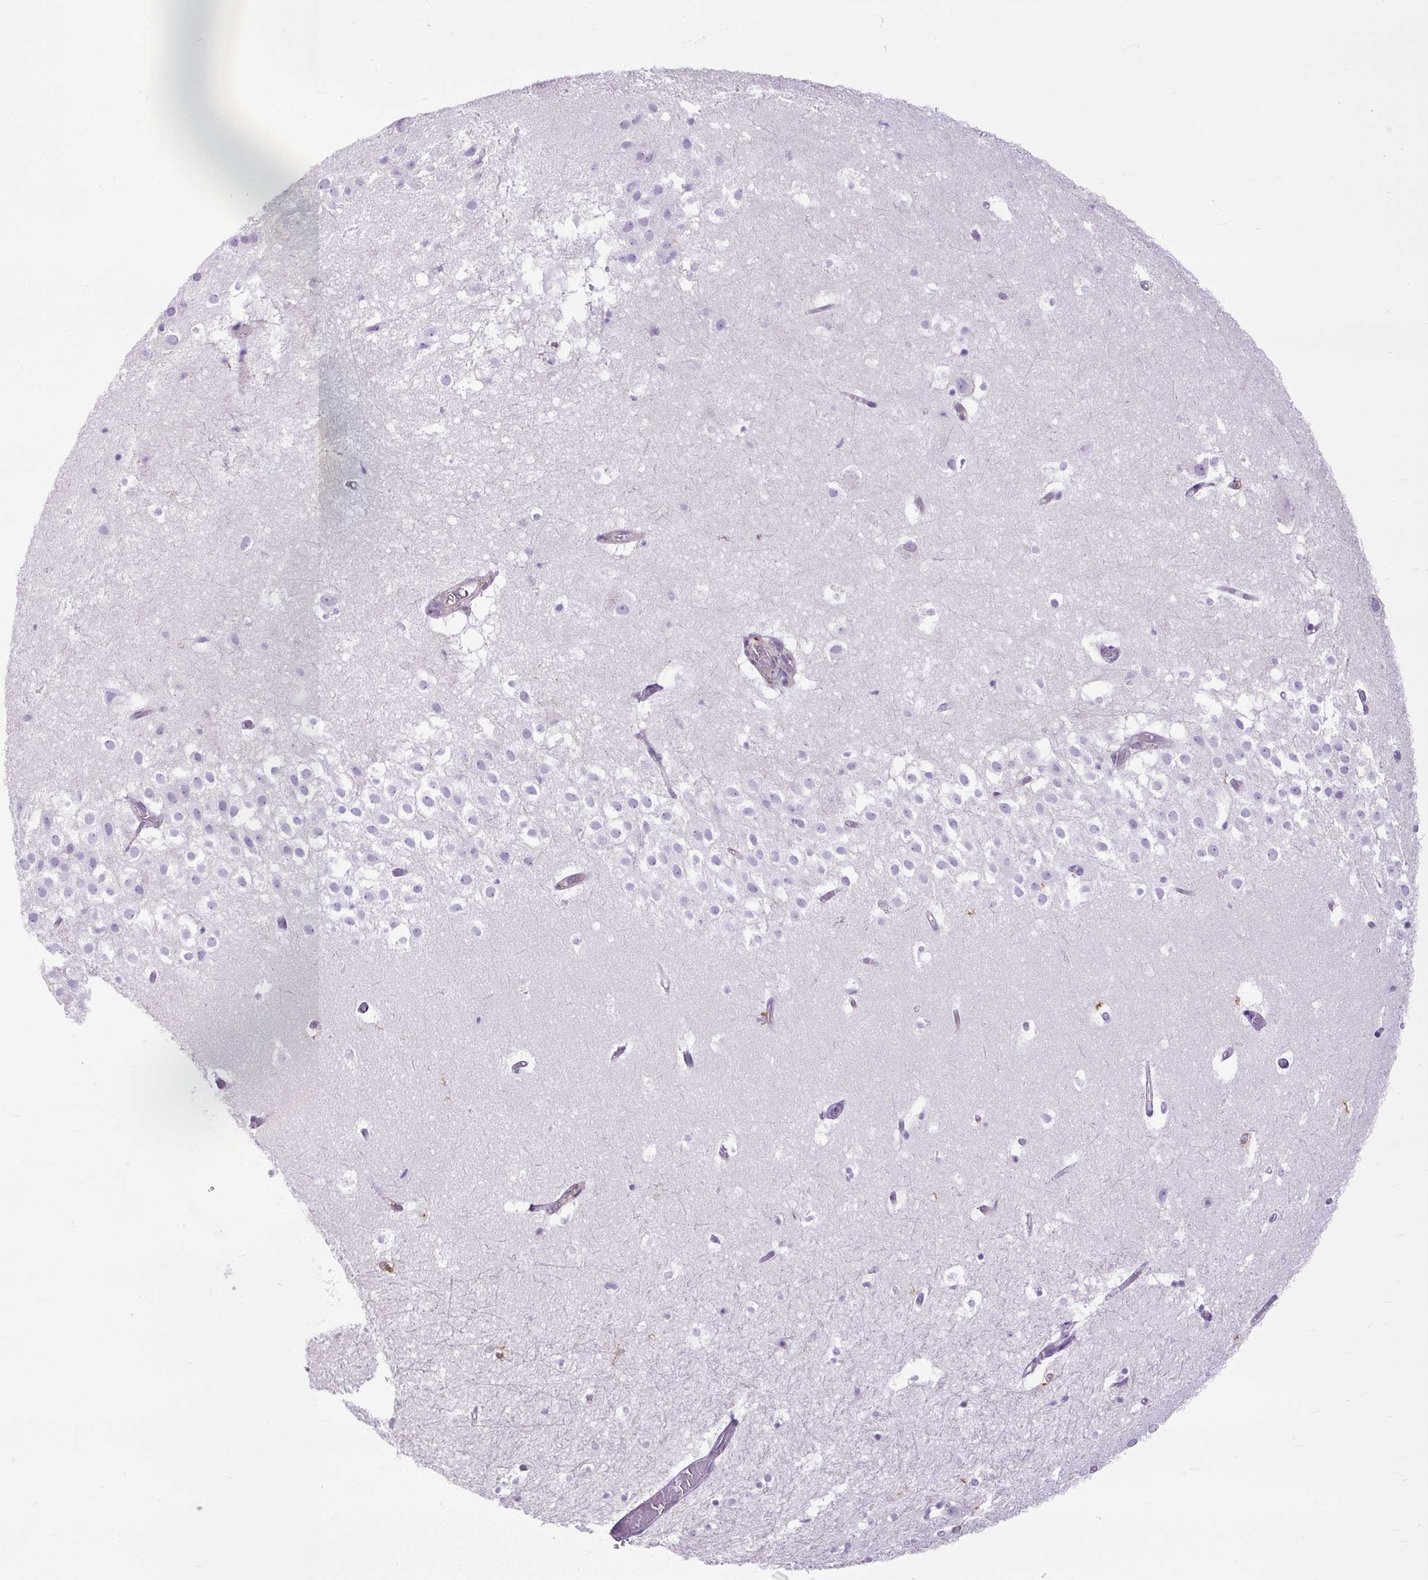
{"staining": {"intensity": "strong", "quantity": "<25%", "location": "cytoplasmic/membranous"}, "tissue": "hippocampus", "cell_type": "Glial cells", "image_type": "normal", "snomed": [{"axis": "morphology", "description": "Normal tissue, NOS"}, {"axis": "topography", "description": "Hippocampus"}], "caption": "The immunohistochemical stain labels strong cytoplasmic/membranous positivity in glial cells of unremarkable hippocampus.", "gene": "MAP1S", "patient": {"sex": "female", "age": 52}}